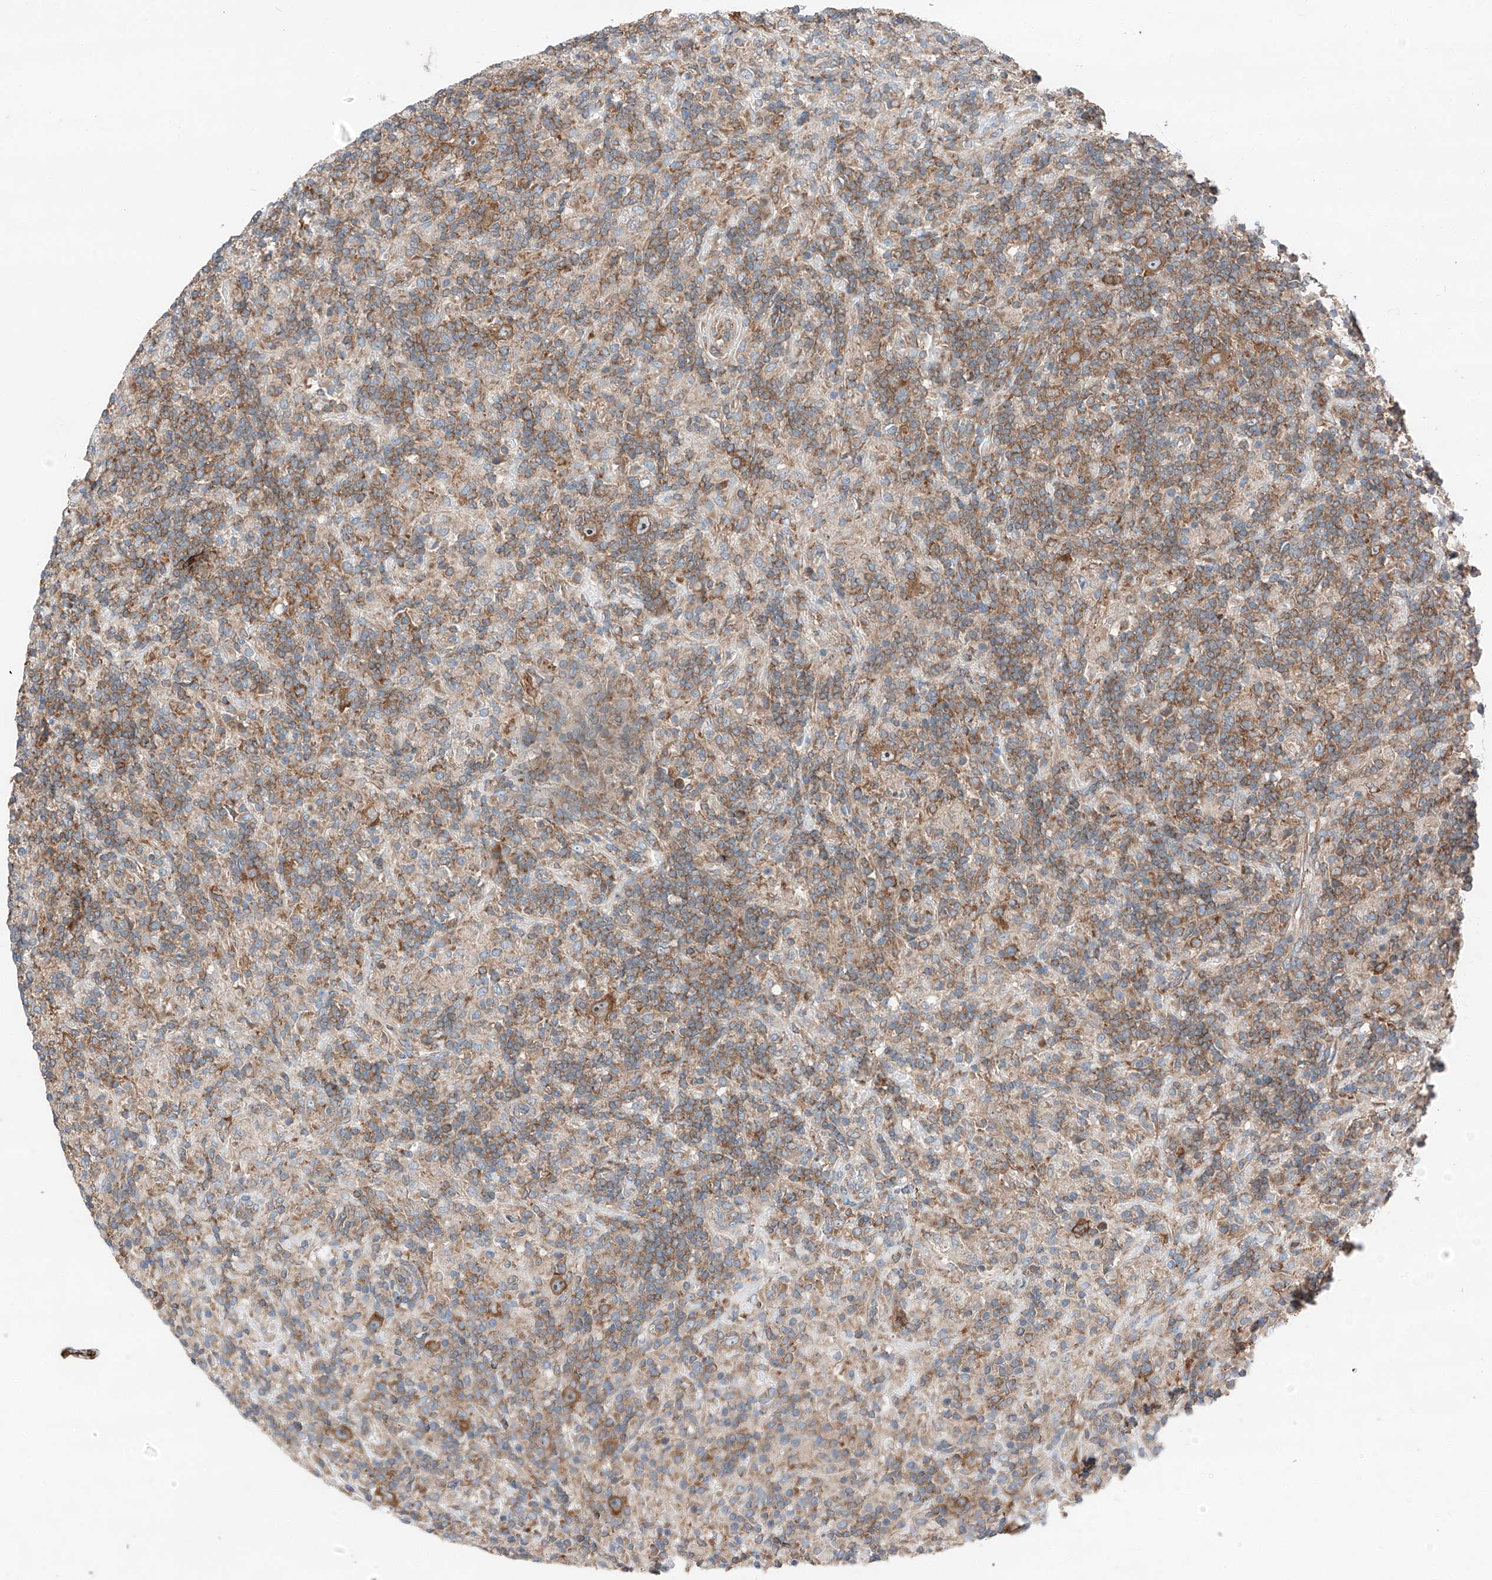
{"staining": {"intensity": "strong", "quantity": ">75%", "location": "cytoplasmic/membranous"}, "tissue": "lymphoma", "cell_type": "Tumor cells", "image_type": "cancer", "snomed": [{"axis": "morphology", "description": "Hodgkin's disease, NOS"}, {"axis": "topography", "description": "Lymph node"}], "caption": "Immunohistochemistry (DAB (3,3'-diaminobenzidine)) staining of human Hodgkin's disease demonstrates strong cytoplasmic/membranous protein positivity in approximately >75% of tumor cells. The staining was performed using DAB (3,3'-diaminobenzidine), with brown indicating positive protein expression. Nuclei are stained blue with hematoxylin.", "gene": "ZC3H15", "patient": {"sex": "male", "age": 70}}